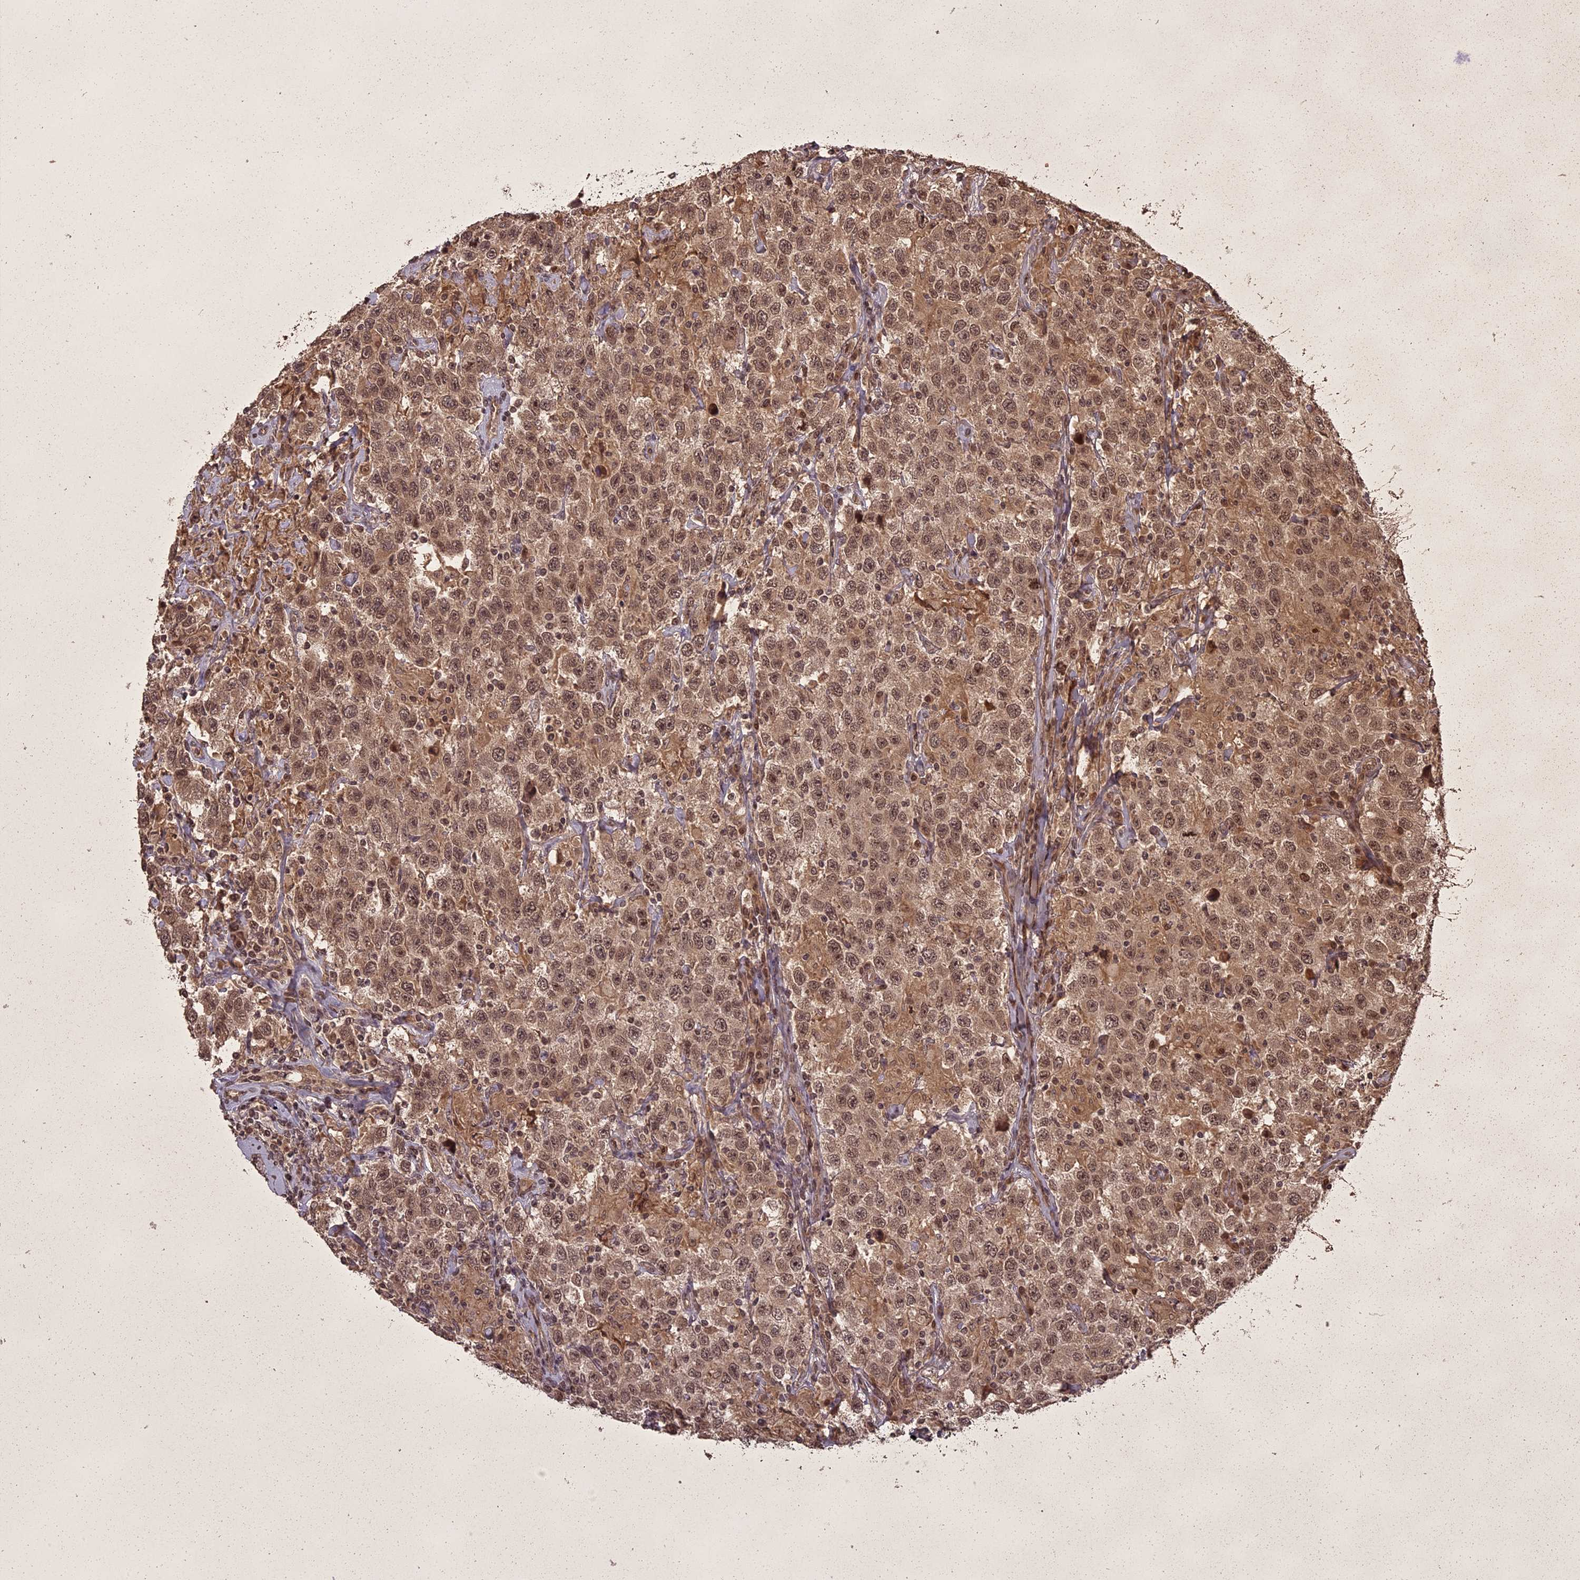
{"staining": {"intensity": "moderate", "quantity": ">75%", "location": "cytoplasmic/membranous,nuclear"}, "tissue": "testis cancer", "cell_type": "Tumor cells", "image_type": "cancer", "snomed": [{"axis": "morphology", "description": "Seminoma, NOS"}, {"axis": "topography", "description": "Testis"}], "caption": "The photomicrograph displays immunohistochemical staining of testis cancer (seminoma). There is moderate cytoplasmic/membranous and nuclear positivity is seen in approximately >75% of tumor cells.", "gene": "ING5", "patient": {"sex": "male", "age": 41}}